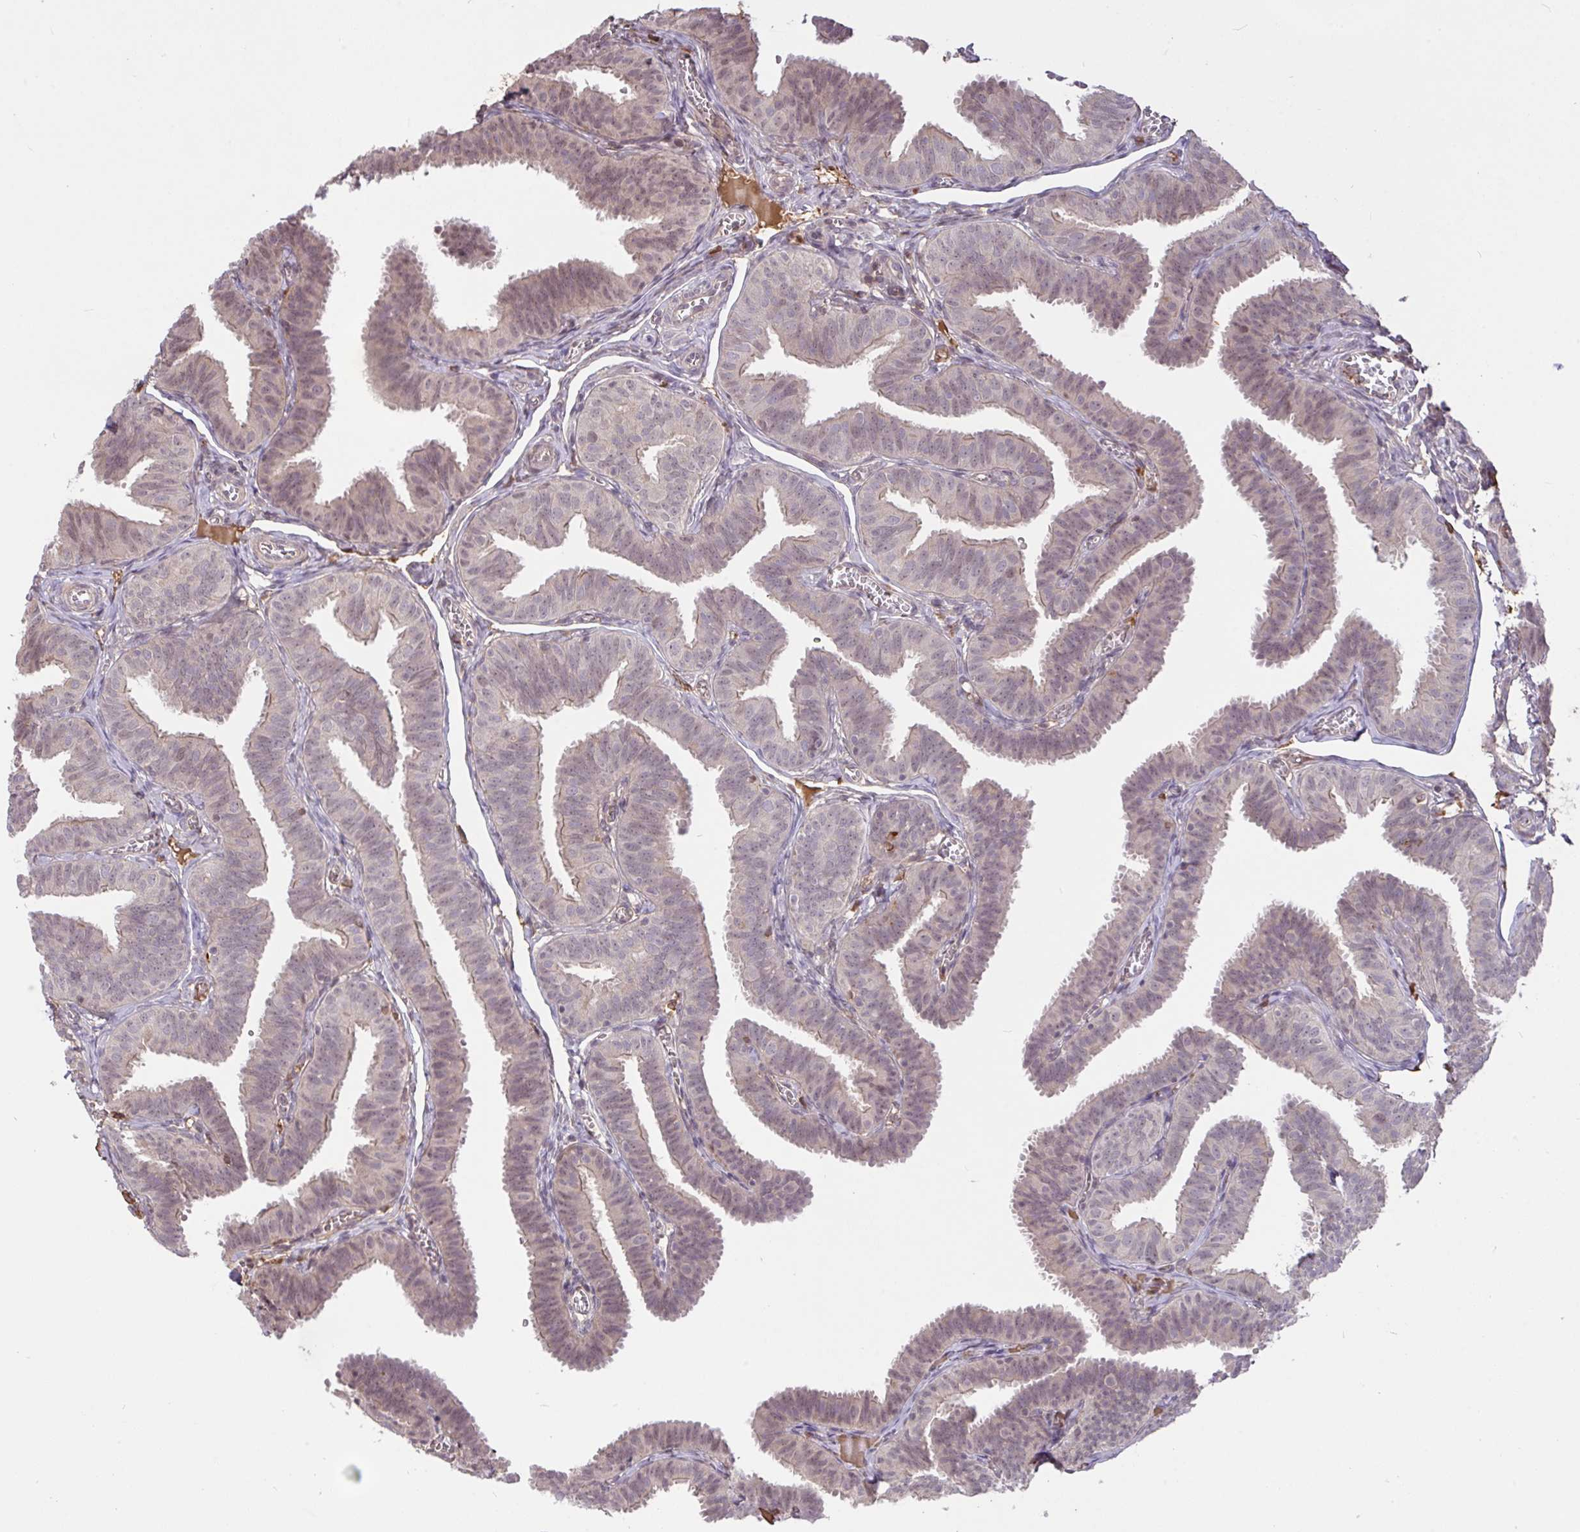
{"staining": {"intensity": "weak", "quantity": "25%-75%", "location": "cytoplasmic/membranous,nuclear"}, "tissue": "fallopian tube", "cell_type": "Glandular cells", "image_type": "normal", "snomed": [{"axis": "morphology", "description": "Normal tissue, NOS"}, {"axis": "topography", "description": "Fallopian tube"}], "caption": "Immunohistochemical staining of normal fallopian tube reveals 25%-75% levels of weak cytoplasmic/membranous,nuclear protein staining in approximately 25%-75% of glandular cells.", "gene": "FCER1A", "patient": {"sex": "female", "age": 25}}